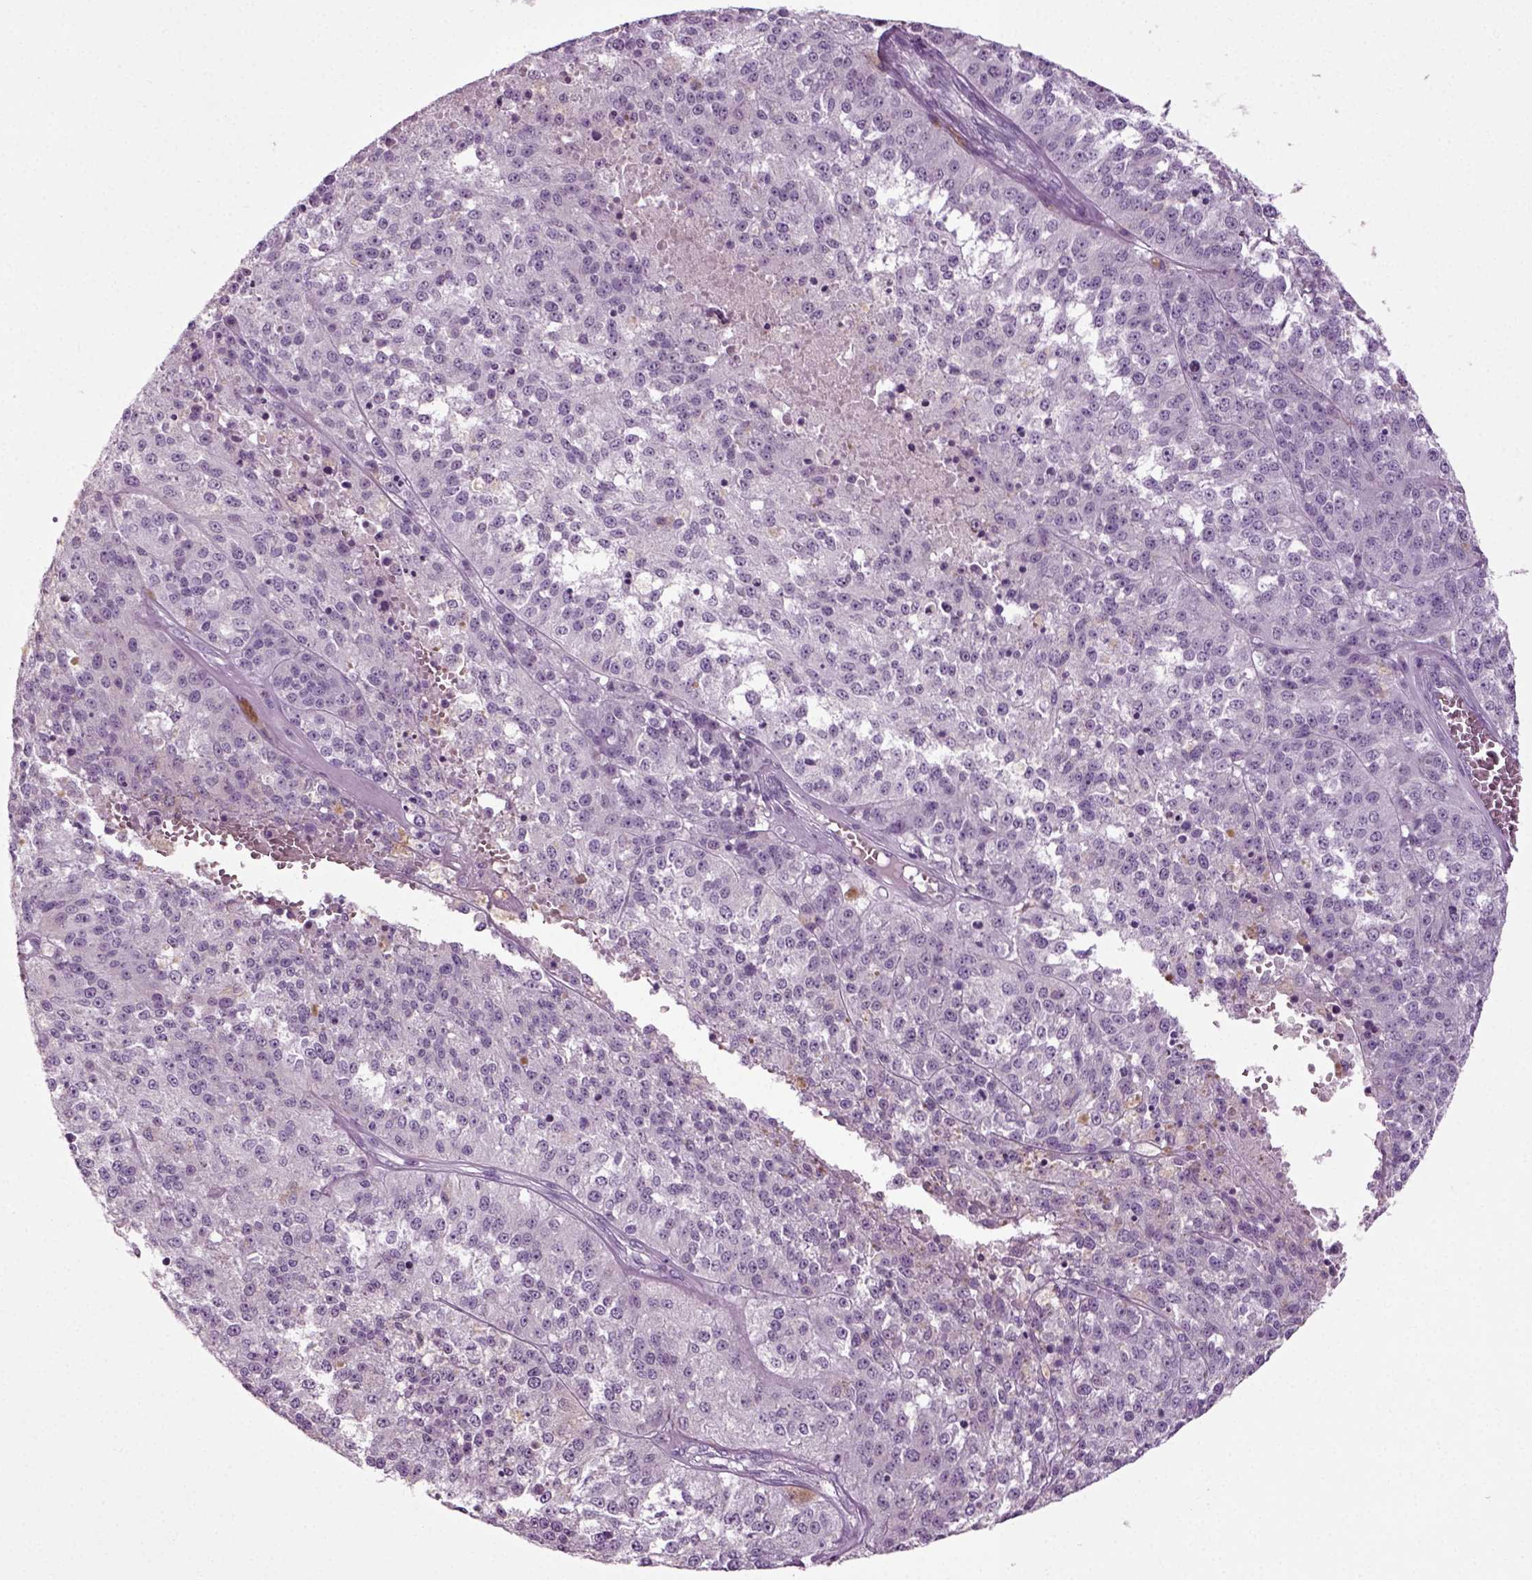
{"staining": {"intensity": "negative", "quantity": "none", "location": "none"}, "tissue": "melanoma", "cell_type": "Tumor cells", "image_type": "cancer", "snomed": [{"axis": "morphology", "description": "Malignant melanoma, Metastatic site"}, {"axis": "topography", "description": "Lymph node"}], "caption": "Immunohistochemical staining of human malignant melanoma (metastatic site) displays no significant positivity in tumor cells.", "gene": "ZC2HC1C", "patient": {"sex": "female", "age": 64}}